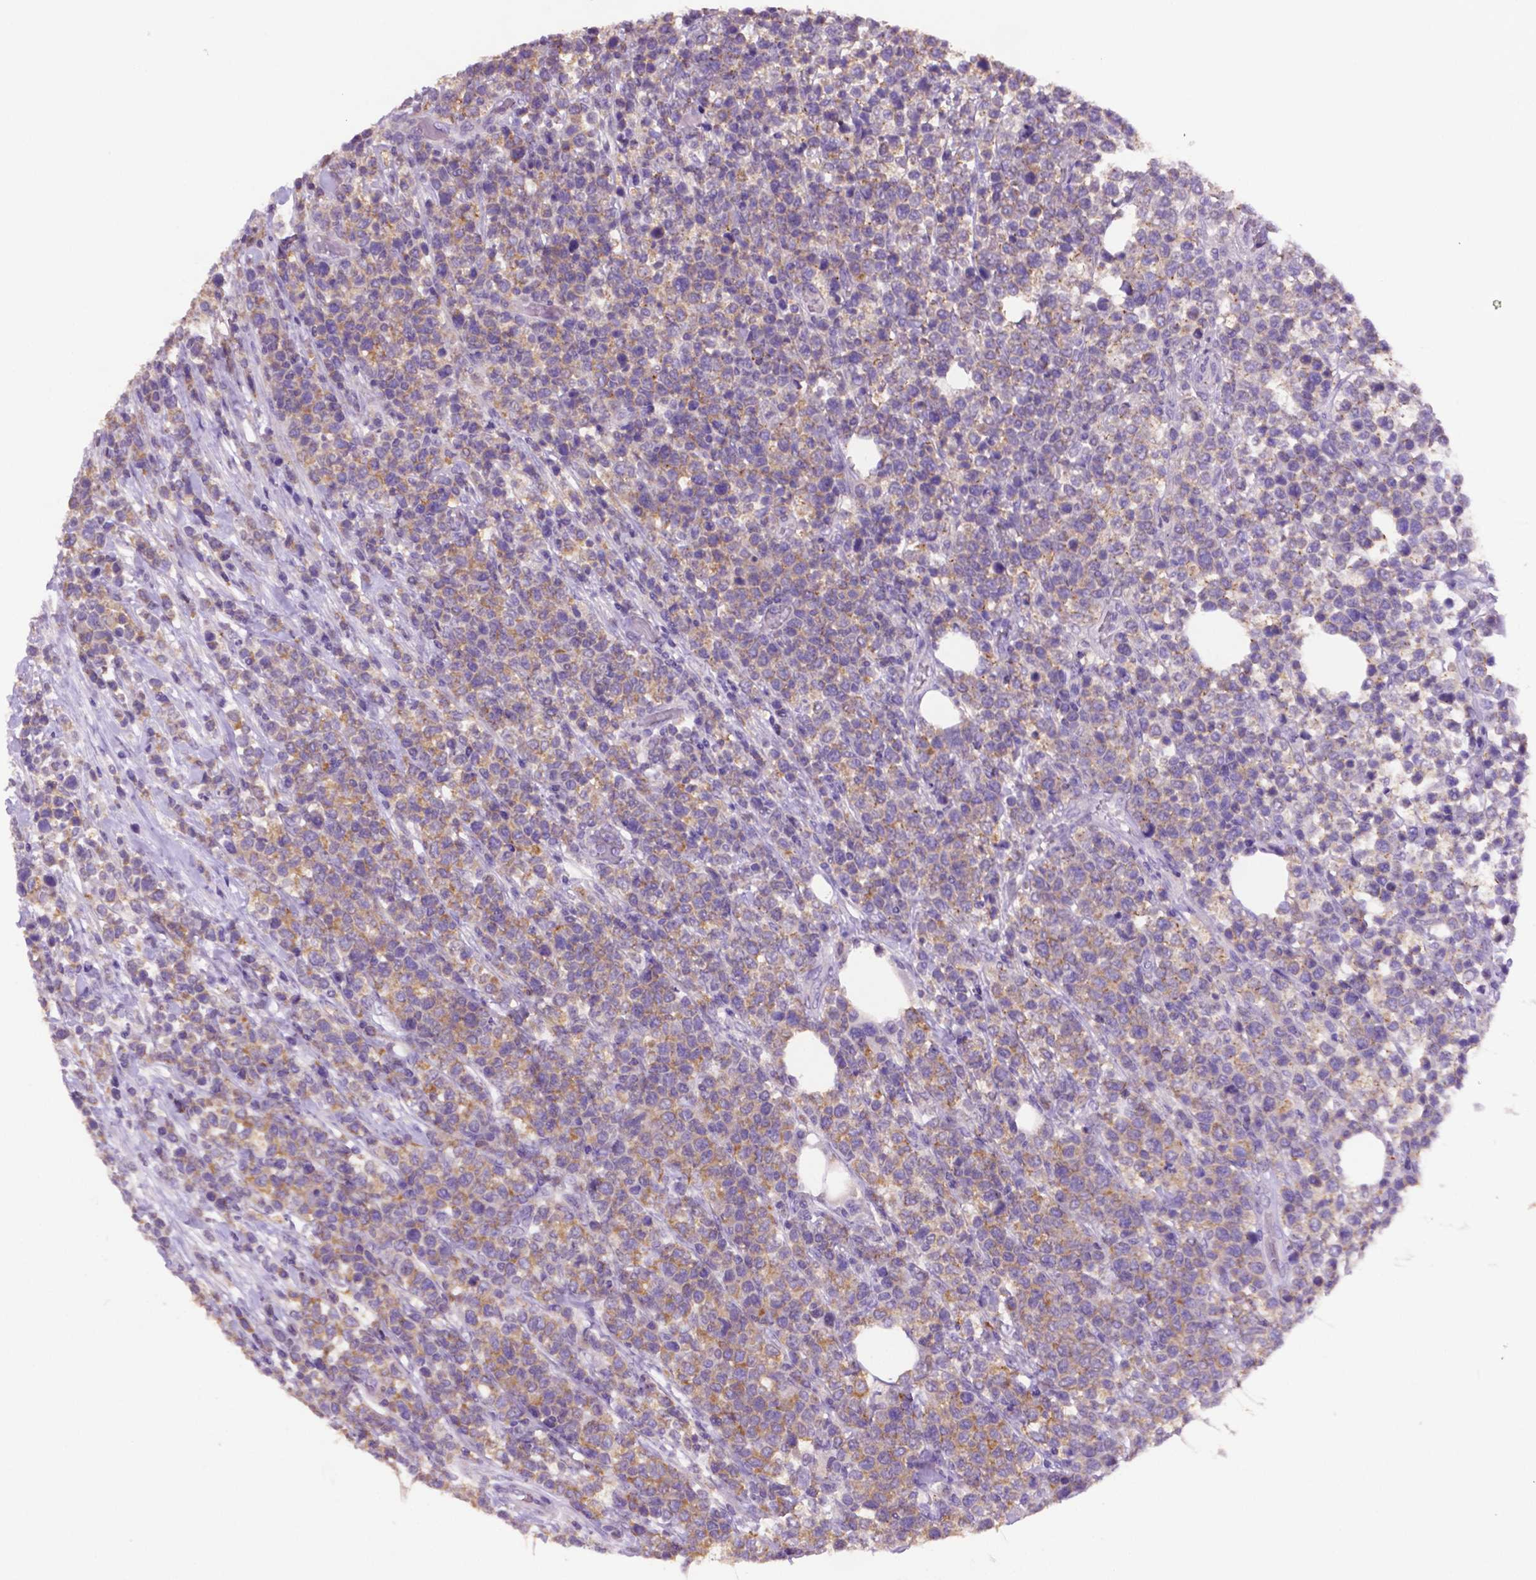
{"staining": {"intensity": "negative", "quantity": "none", "location": "none"}, "tissue": "lymphoma", "cell_type": "Tumor cells", "image_type": "cancer", "snomed": [{"axis": "morphology", "description": "Malignant lymphoma, non-Hodgkin's type, High grade"}, {"axis": "topography", "description": "Soft tissue"}], "caption": "High magnification brightfield microscopy of high-grade malignant lymphoma, non-Hodgkin's type stained with DAB (3,3'-diaminobenzidine) (brown) and counterstained with hematoxylin (blue): tumor cells show no significant positivity.", "gene": "PRPS2", "patient": {"sex": "female", "age": 56}}